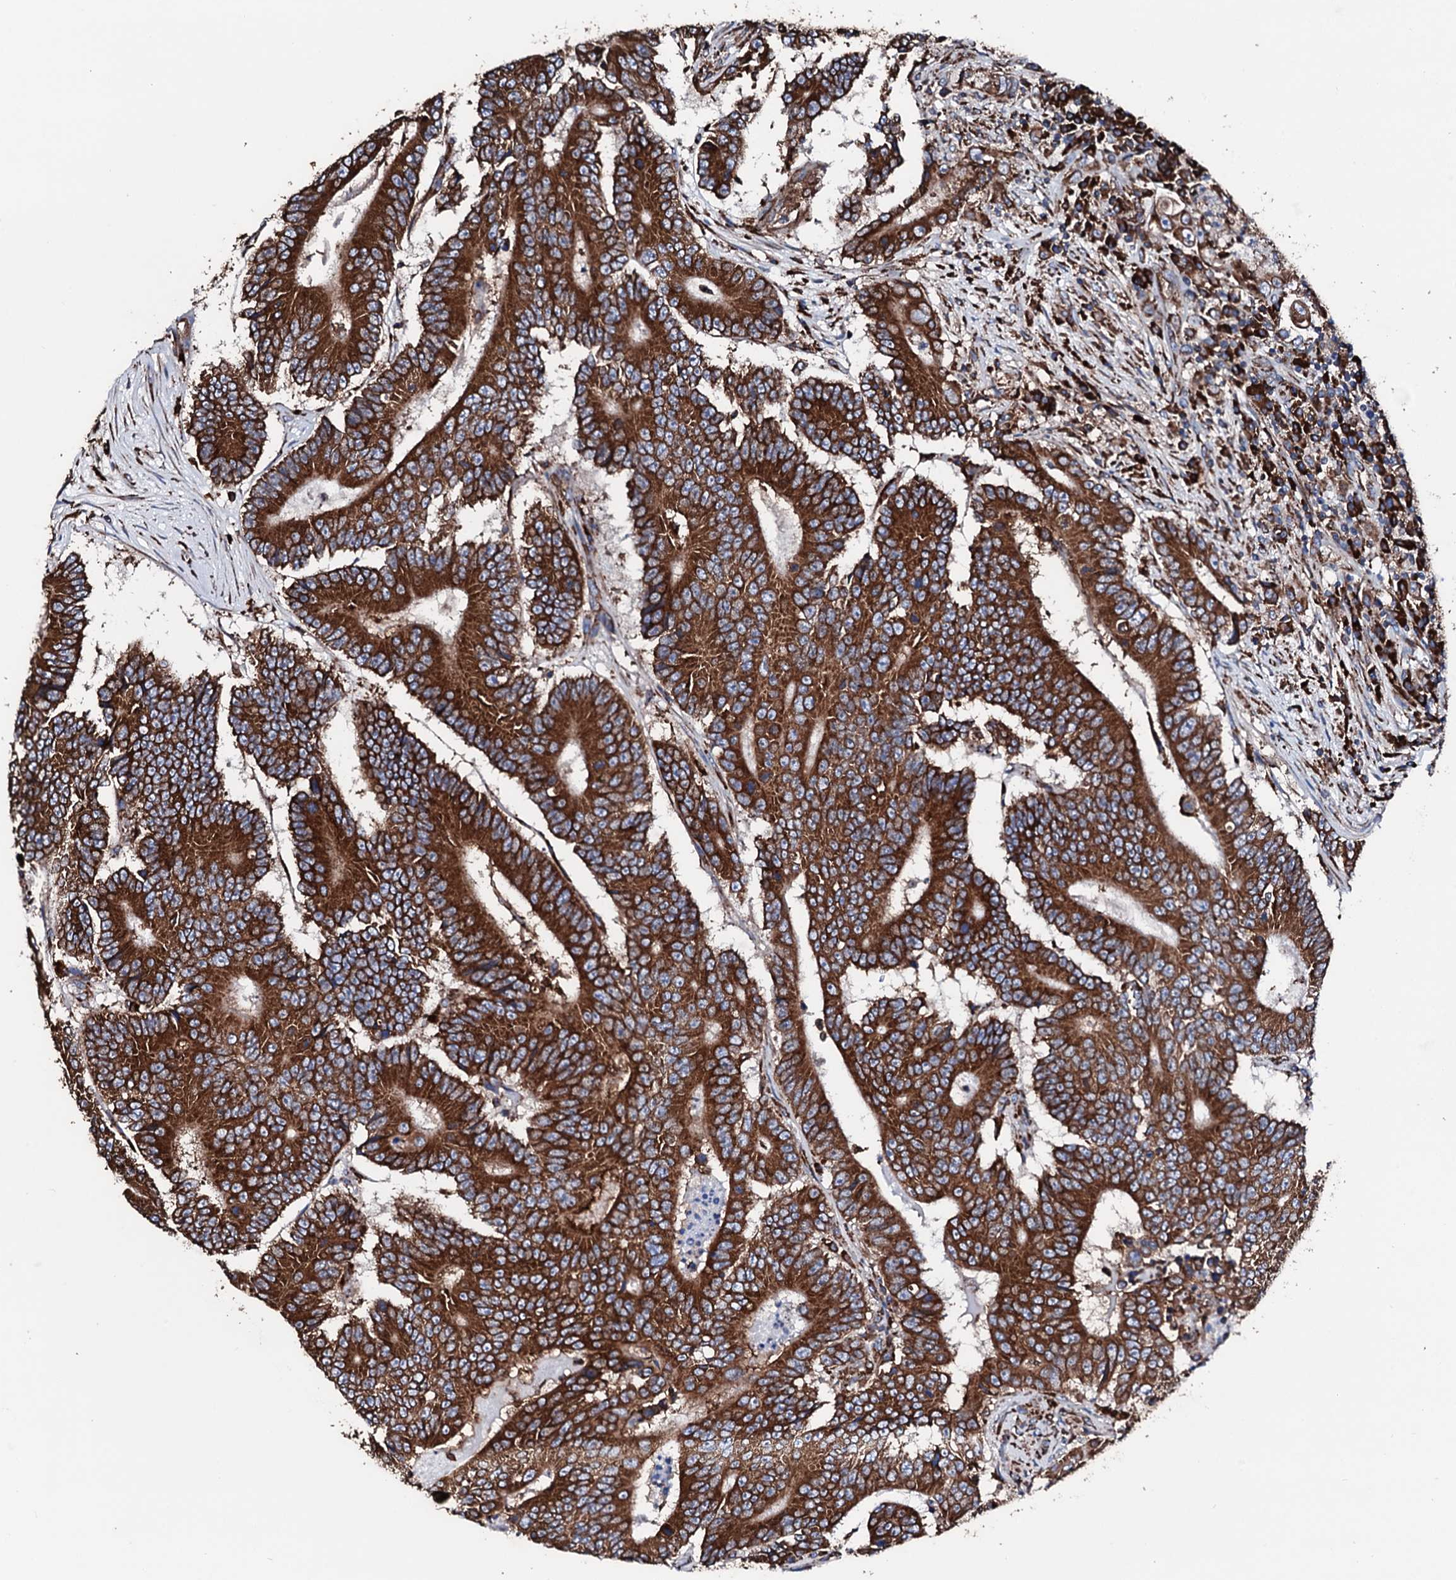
{"staining": {"intensity": "strong", "quantity": ">75%", "location": "cytoplasmic/membranous"}, "tissue": "colorectal cancer", "cell_type": "Tumor cells", "image_type": "cancer", "snomed": [{"axis": "morphology", "description": "Adenocarcinoma, NOS"}, {"axis": "topography", "description": "Colon"}], "caption": "Immunohistochemistry (IHC) staining of adenocarcinoma (colorectal), which exhibits high levels of strong cytoplasmic/membranous expression in approximately >75% of tumor cells indicating strong cytoplasmic/membranous protein positivity. The staining was performed using DAB (brown) for protein detection and nuclei were counterstained in hematoxylin (blue).", "gene": "AMDHD1", "patient": {"sex": "male", "age": 83}}